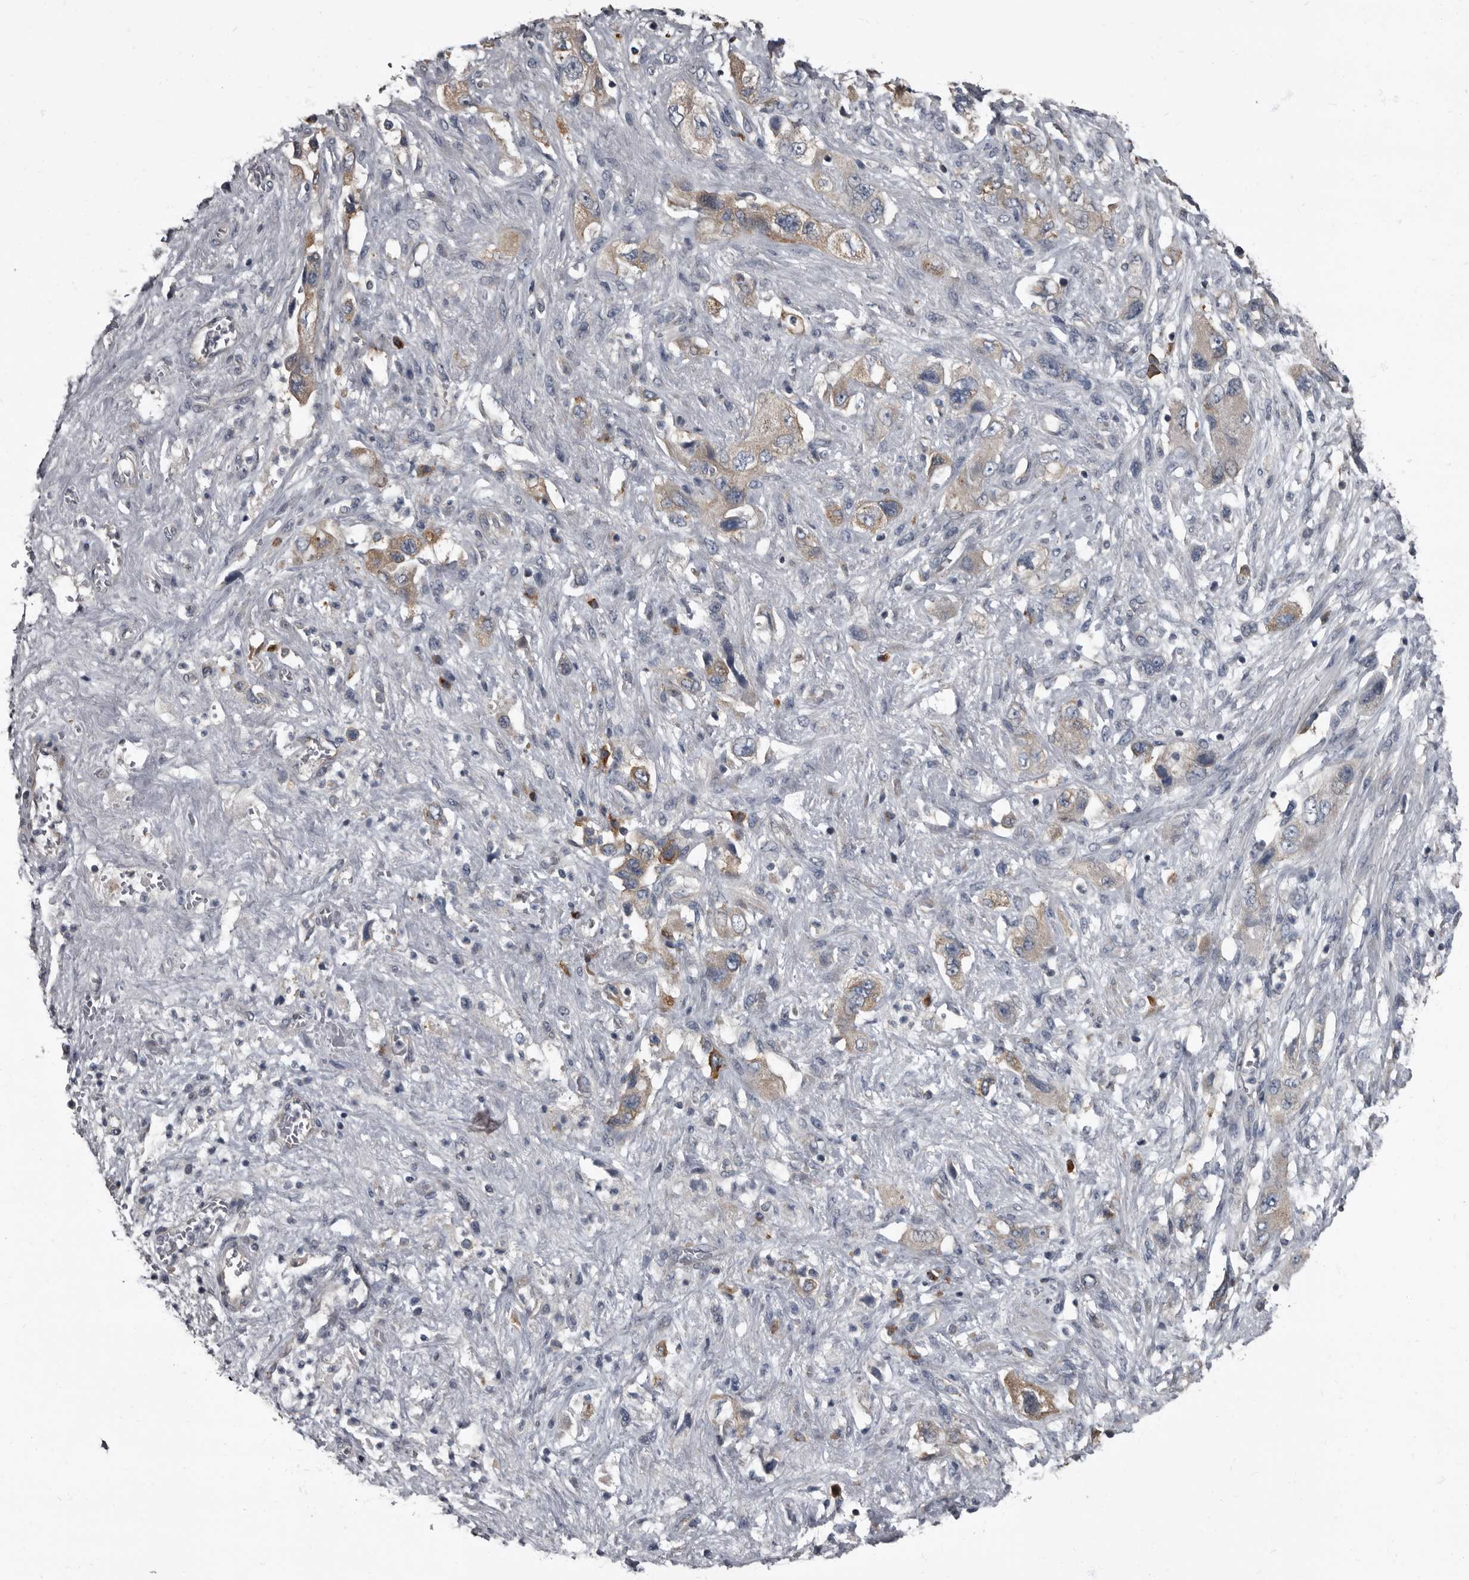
{"staining": {"intensity": "moderate", "quantity": "<25%", "location": "cytoplasmic/membranous"}, "tissue": "pancreatic cancer", "cell_type": "Tumor cells", "image_type": "cancer", "snomed": [{"axis": "morphology", "description": "Adenocarcinoma, NOS"}, {"axis": "topography", "description": "Pancreas"}], "caption": "Human pancreatic cancer (adenocarcinoma) stained for a protein (brown) shows moderate cytoplasmic/membranous positive expression in about <25% of tumor cells.", "gene": "TPD52L1", "patient": {"sex": "female", "age": 73}}